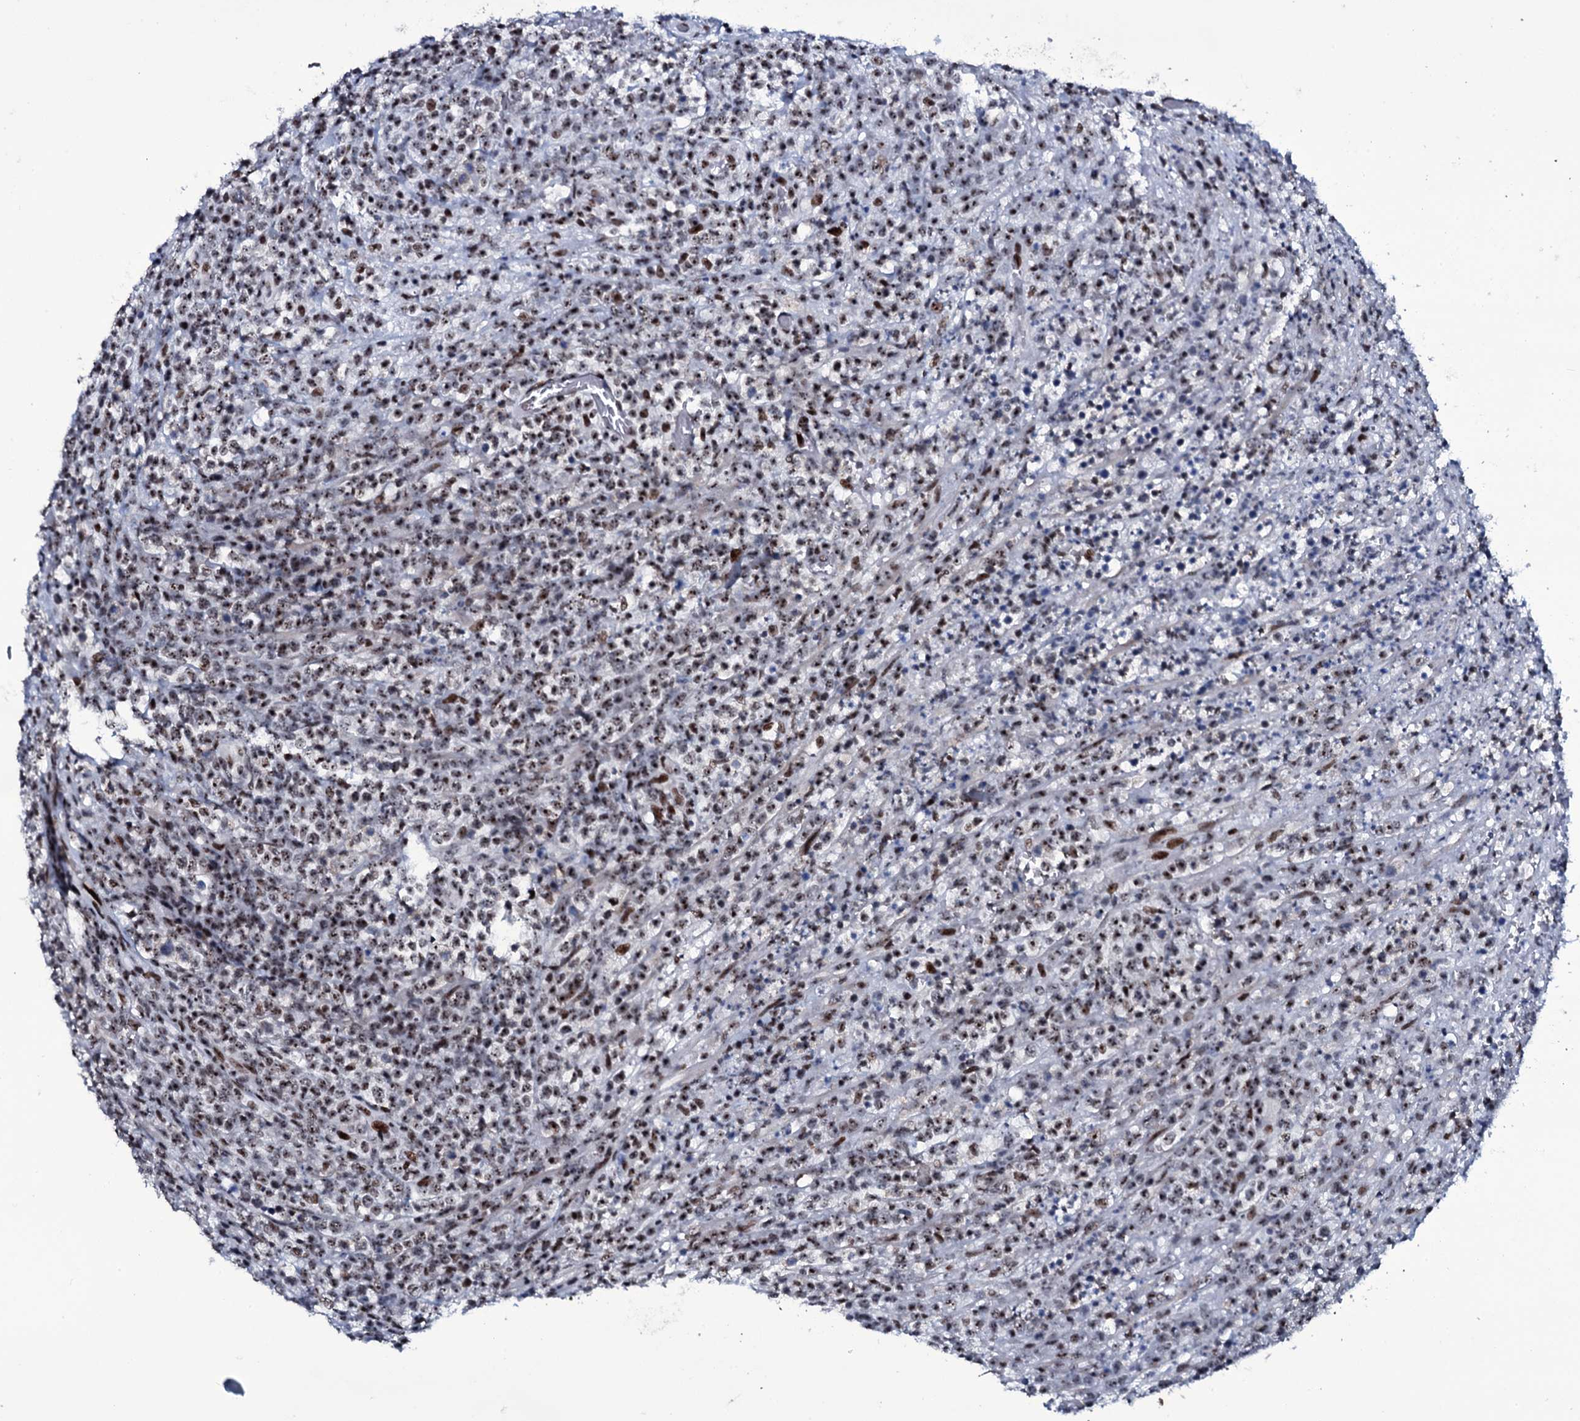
{"staining": {"intensity": "moderate", "quantity": ">75%", "location": "nuclear"}, "tissue": "lymphoma", "cell_type": "Tumor cells", "image_type": "cancer", "snomed": [{"axis": "morphology", "description": "Malignant lymphoma, non-Hodgkin's type, High grade"}, {"axis": "topography", "description": "Colon"}], "caption": "Brown immunohistochemical staining in human lymphoma exhibits moderate nuclear expression in about >75% of tumor cells.", "gene": "ZMIZ2", "patient": {"sex": "female", "age": 53}}